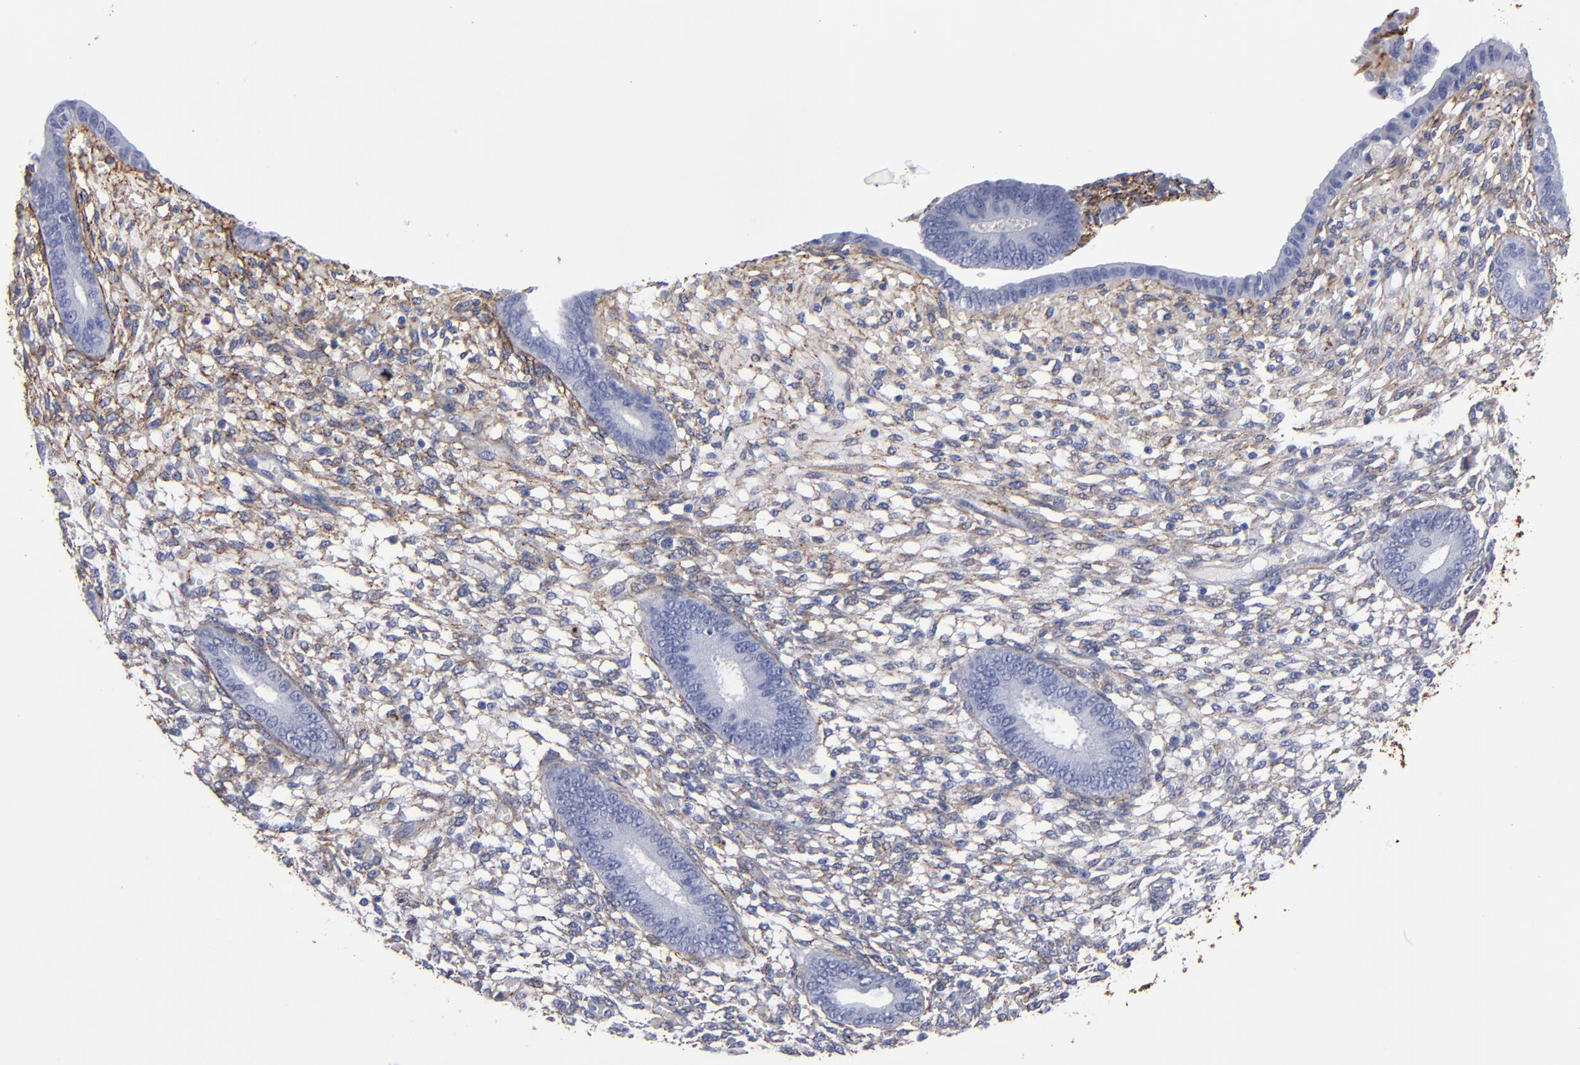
{"staining": {"intensity": "moderate", "quantity": "25%-75%", "location": "cytoplasmic/membranous"}, "tissue": "endometrium", "cell_type": "Cells in endometrial stroma", "image_type": "normal", "snomed": [{"axis": "morphology", "description": "Normal tissue, NOS"}, {"axis": "topography", "description": "Endometrium"}], "caption": "This is an image of immunohistochemistry (IHC) staining of normal endometrium, which shows moderate positivity in the cytoplasmic/membranous of cells in endometrial stroma.", "gene": "EMILIN1", "patient": {"sex": "female", "age": 42}}